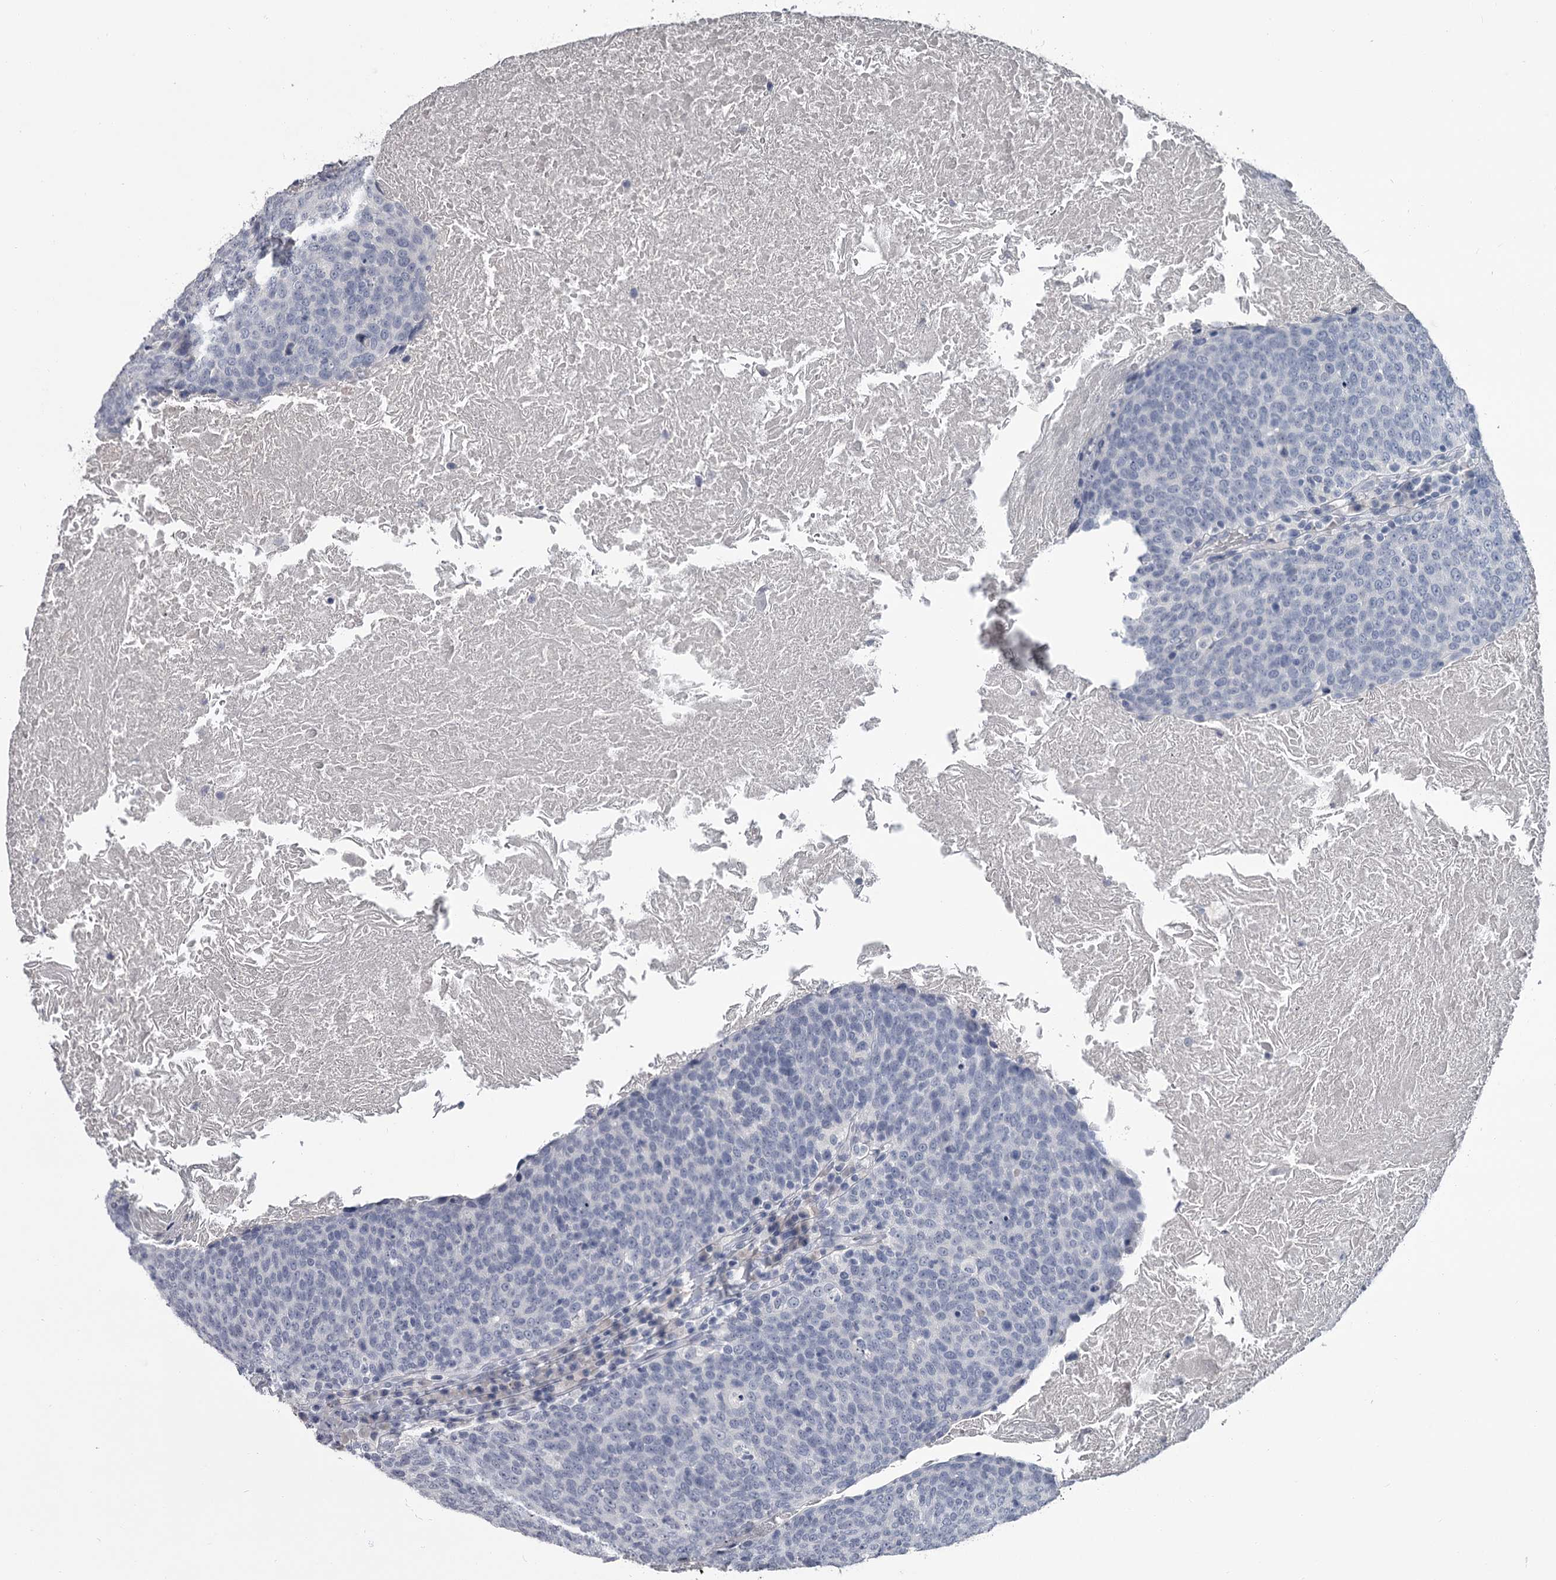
{"staining": {"intensity": "negative", "quantity": "none", "location": "none"}, "tissue": "head and neck cancer", "cell_type": "Tumor cells", "image_type": "cancer", "snomed": [{"axis": "morphology", "description": "Squamous cell carcinoma, NOS"}, {"axis": "morphology", "description": "Squamous cell carcinoma, metastatic, NOS"}, {"axis": "topography", "description": "Lymph node"}, {"axis": "topography", "description": "Head-Neck"}], "caption": "An IHC photomicrograph of head and neck cancer (metastatic squamous cell carcinoma) is shown. There is no staining in tumor cells of head and neck cancer (metastatic squamous cell carcinoma).", "gene": "DAO", "patient": {"sex": "male", "age": 62}}